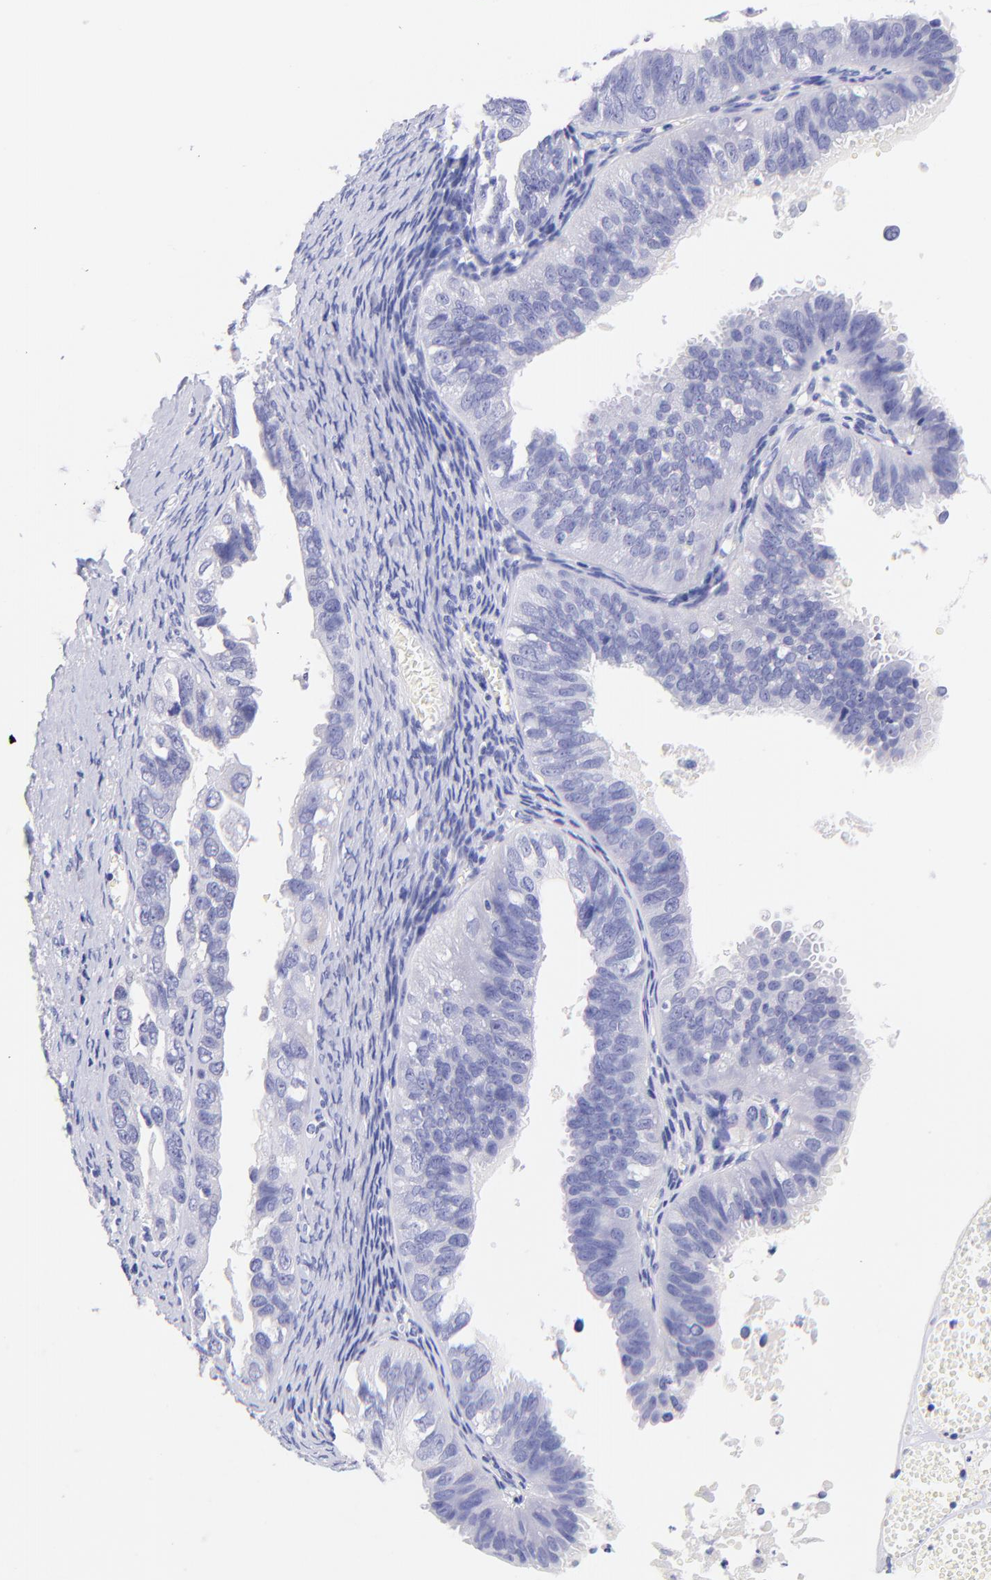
{"staining": {"intensity": "negative", "quantity": "none", "location": "none"}, "tissue": "ovarian cancer", "cell_type": "Tumor cells", "image_type": "cancer", "snomed": [{"axis": "morphology", "description": "Carcinoma, endometroid"}, {"axis": "topography", "description": "Ovary"}], "caption": "Ovarian cancer stained for a protein using immunohistochemistry (IHC) shows no expression tumor cells.", "gene": "RAB3B", "patient": {"sex": "female", "age": 85}}